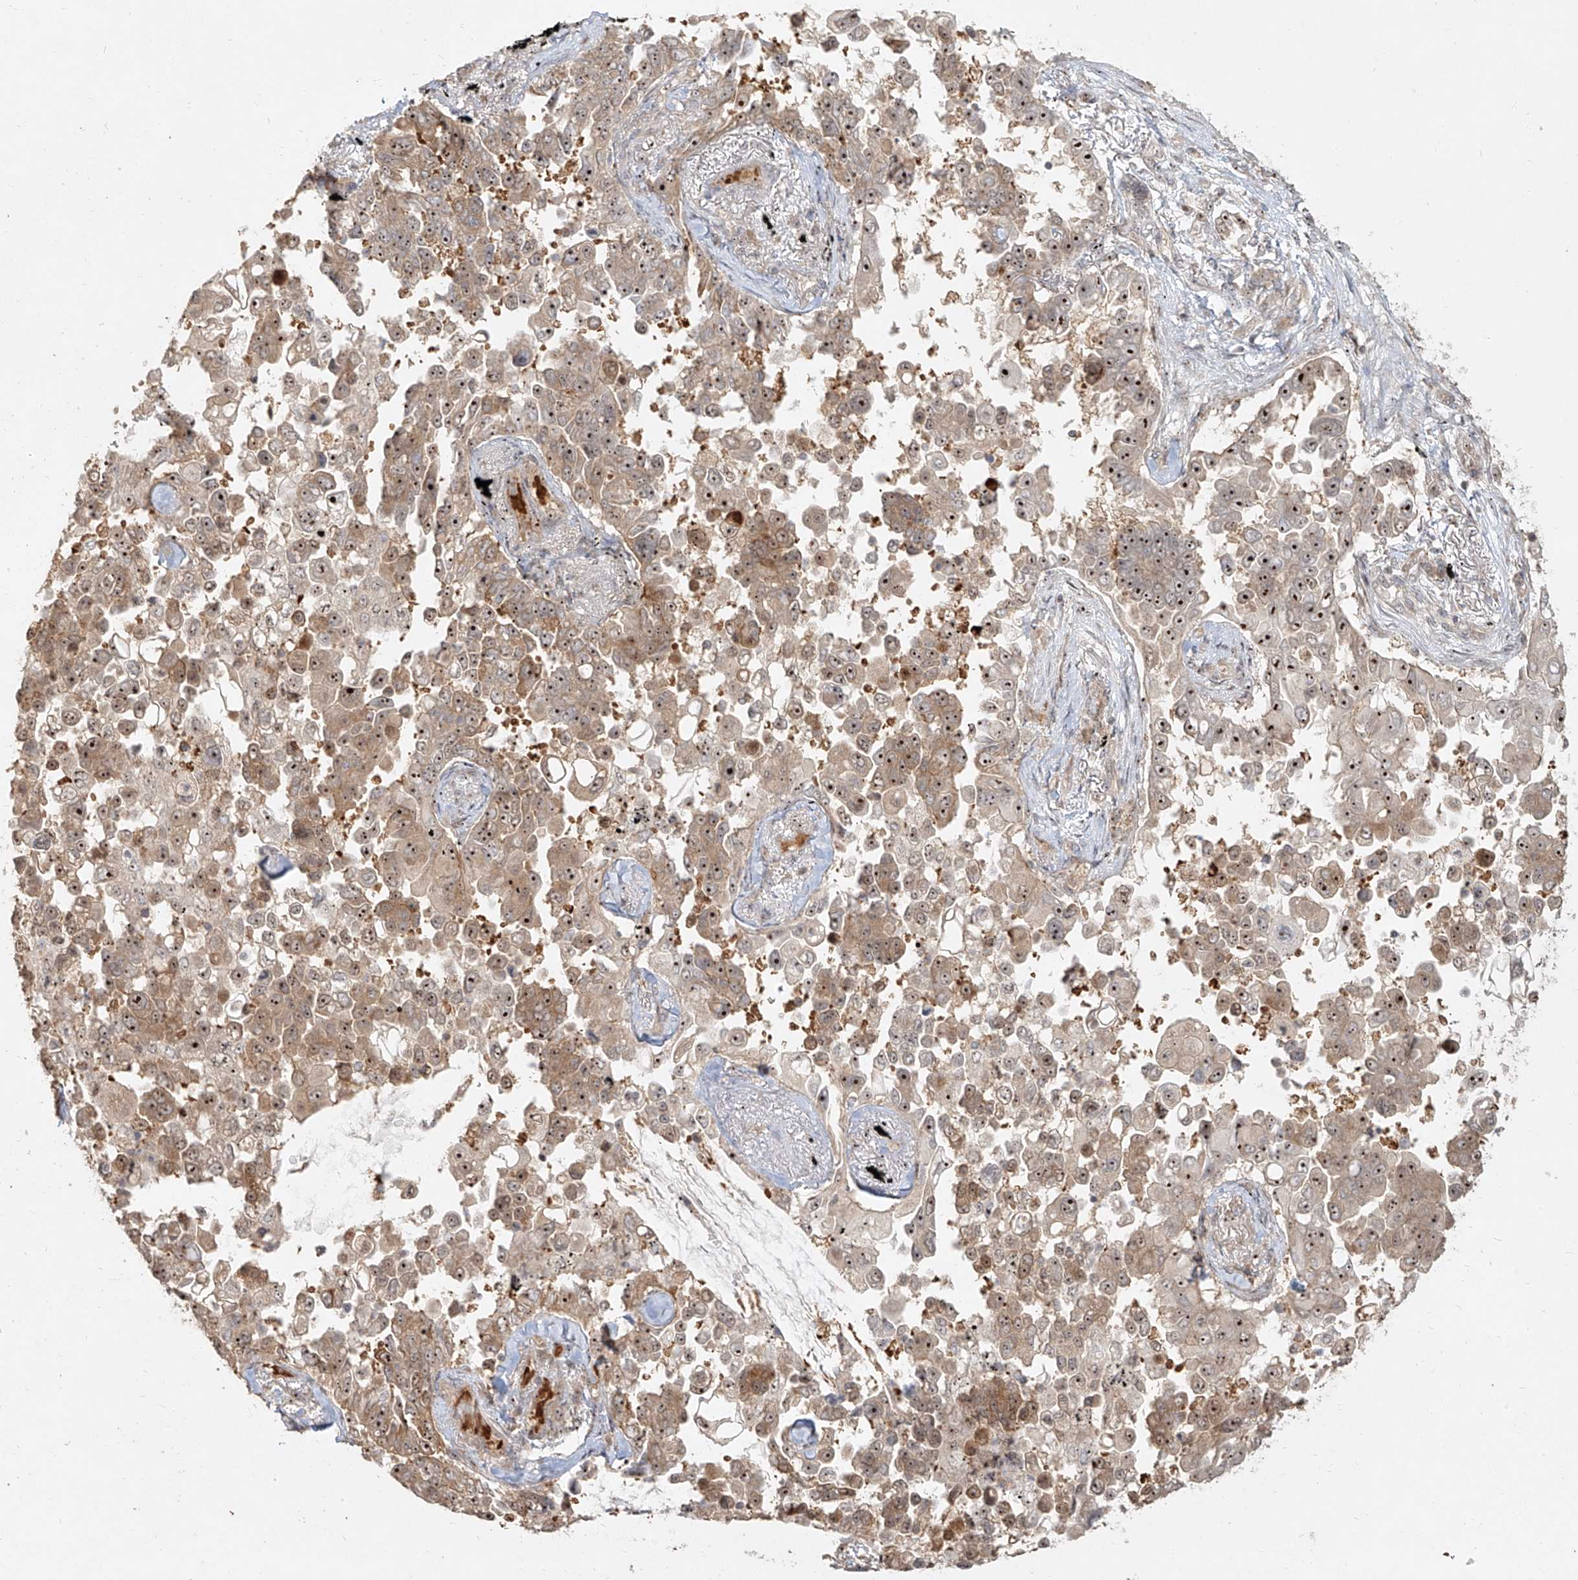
{"staining": {"intensity": "moderate", "quantity": ">75%", "location": "cytoplasmic/membranous,nuclear"}, "tissue": "lung cancer", "cell_type": "Tumor cells", "image_type": "cancer", "snomed": [{"axis": "morphology", "description": "Adenocarcinoma, NOS"}, {"axis": "topography", "description": "Lung"}], "caption": "Moderate cytoplasmic/membranous and nuclear protein positivity is seen in about >75% of tumor cells in lung cancer.", "gene": "BYSL", "patient": {"sex": "female", "age": 67}}